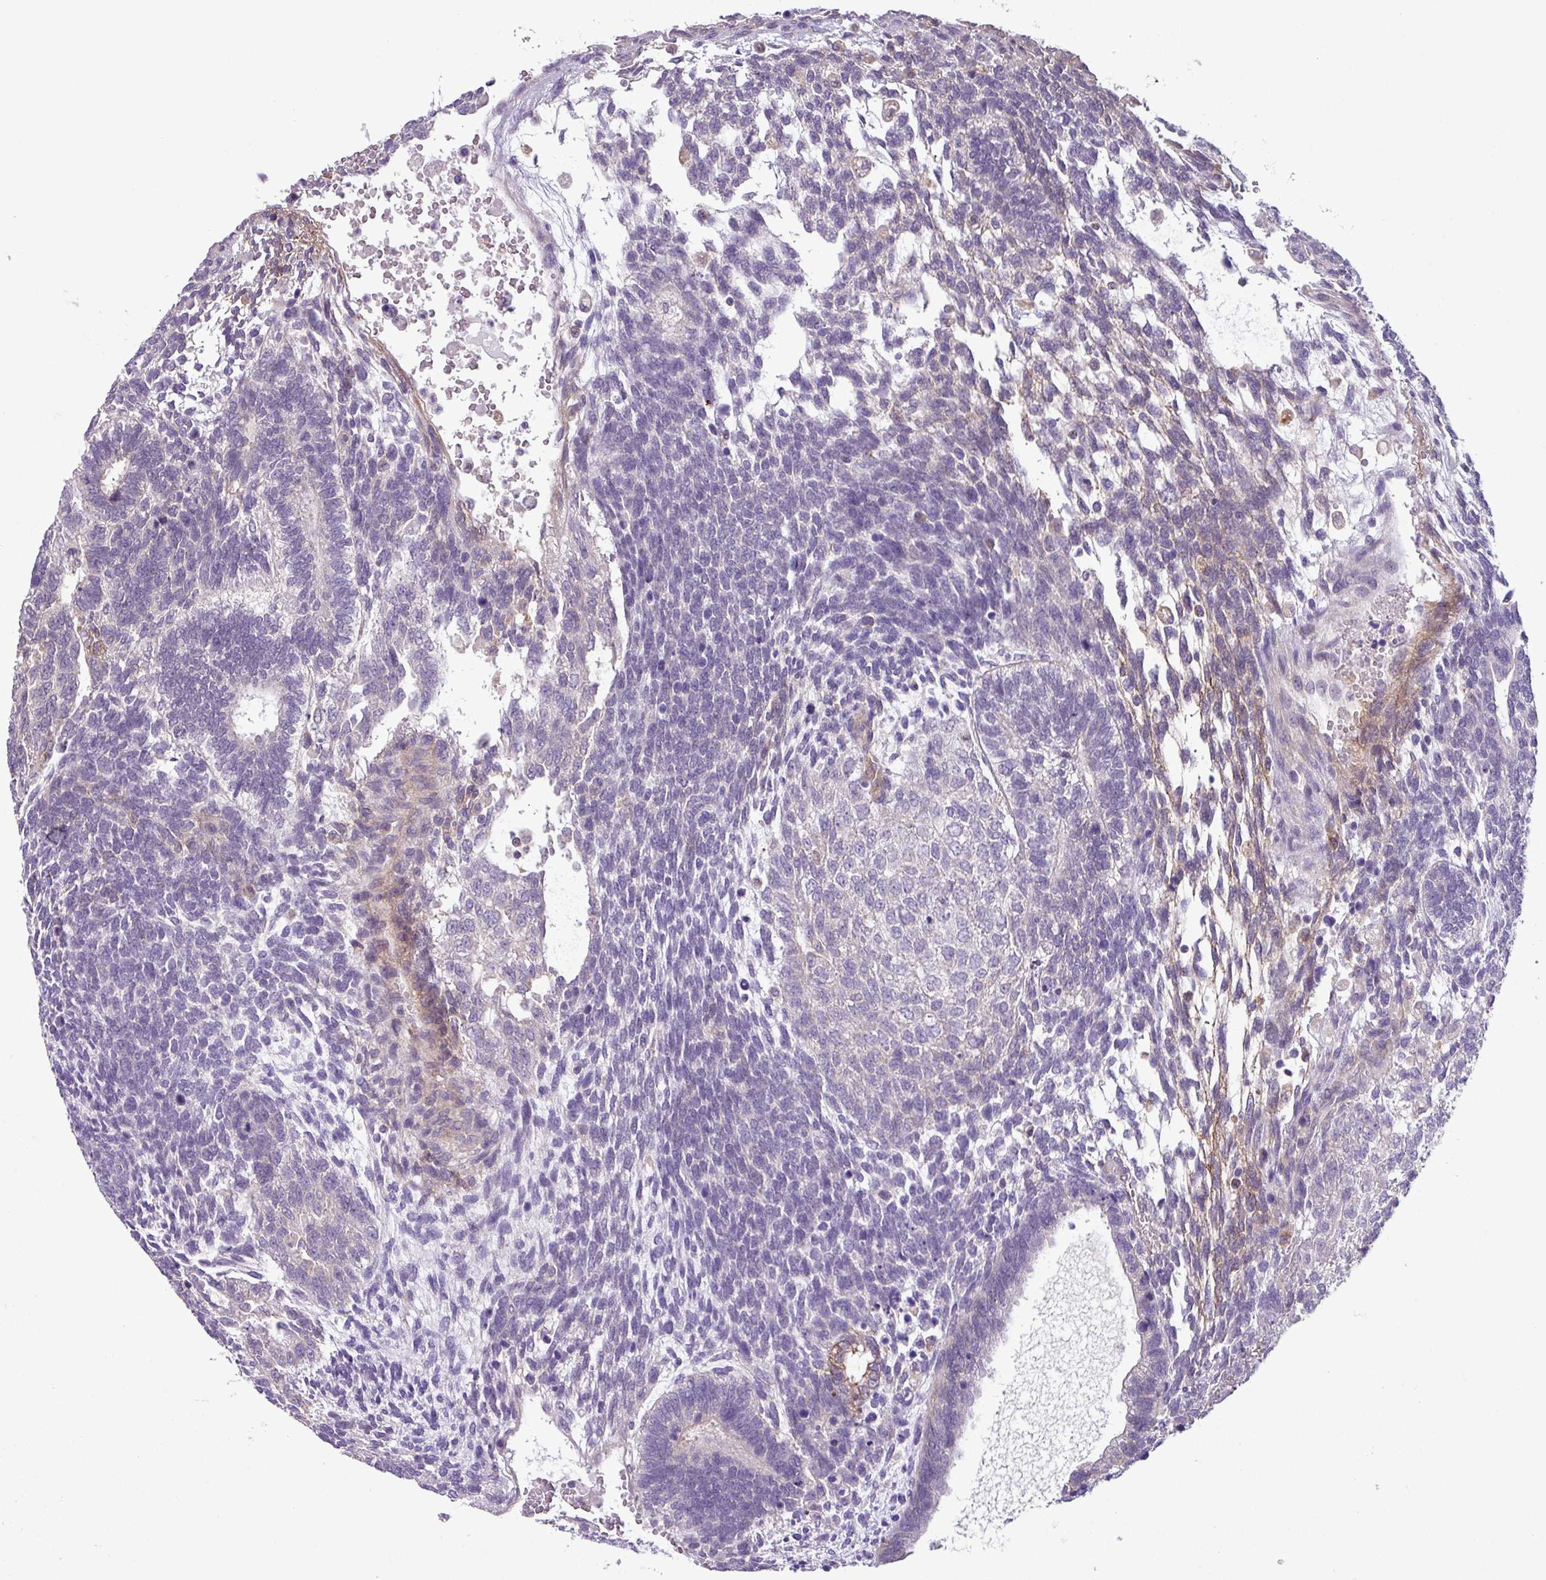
{"staining": {"intensity": "negative", "quantity": "none", "location": "none"}, "tissue": "testis cancer", "cell_type": "Tumor cells", "image_type": "cancer", "snomed": [{"axis": "morphology", "description": "Carcinoma, Embryonal, NOS"}, {"axis": "topography", "description": "Testis"}], "caption": "Immunohistochemical staining of testis embryonal carcinoma shows no significant staining in tumor cells. Brightfield microscopy of IHC stained with DAB (brown) and hematoxylin (blue), captured at high magnification.", "gene": "SLC23A2", "patient": {"sex": "male", "age": 23}}